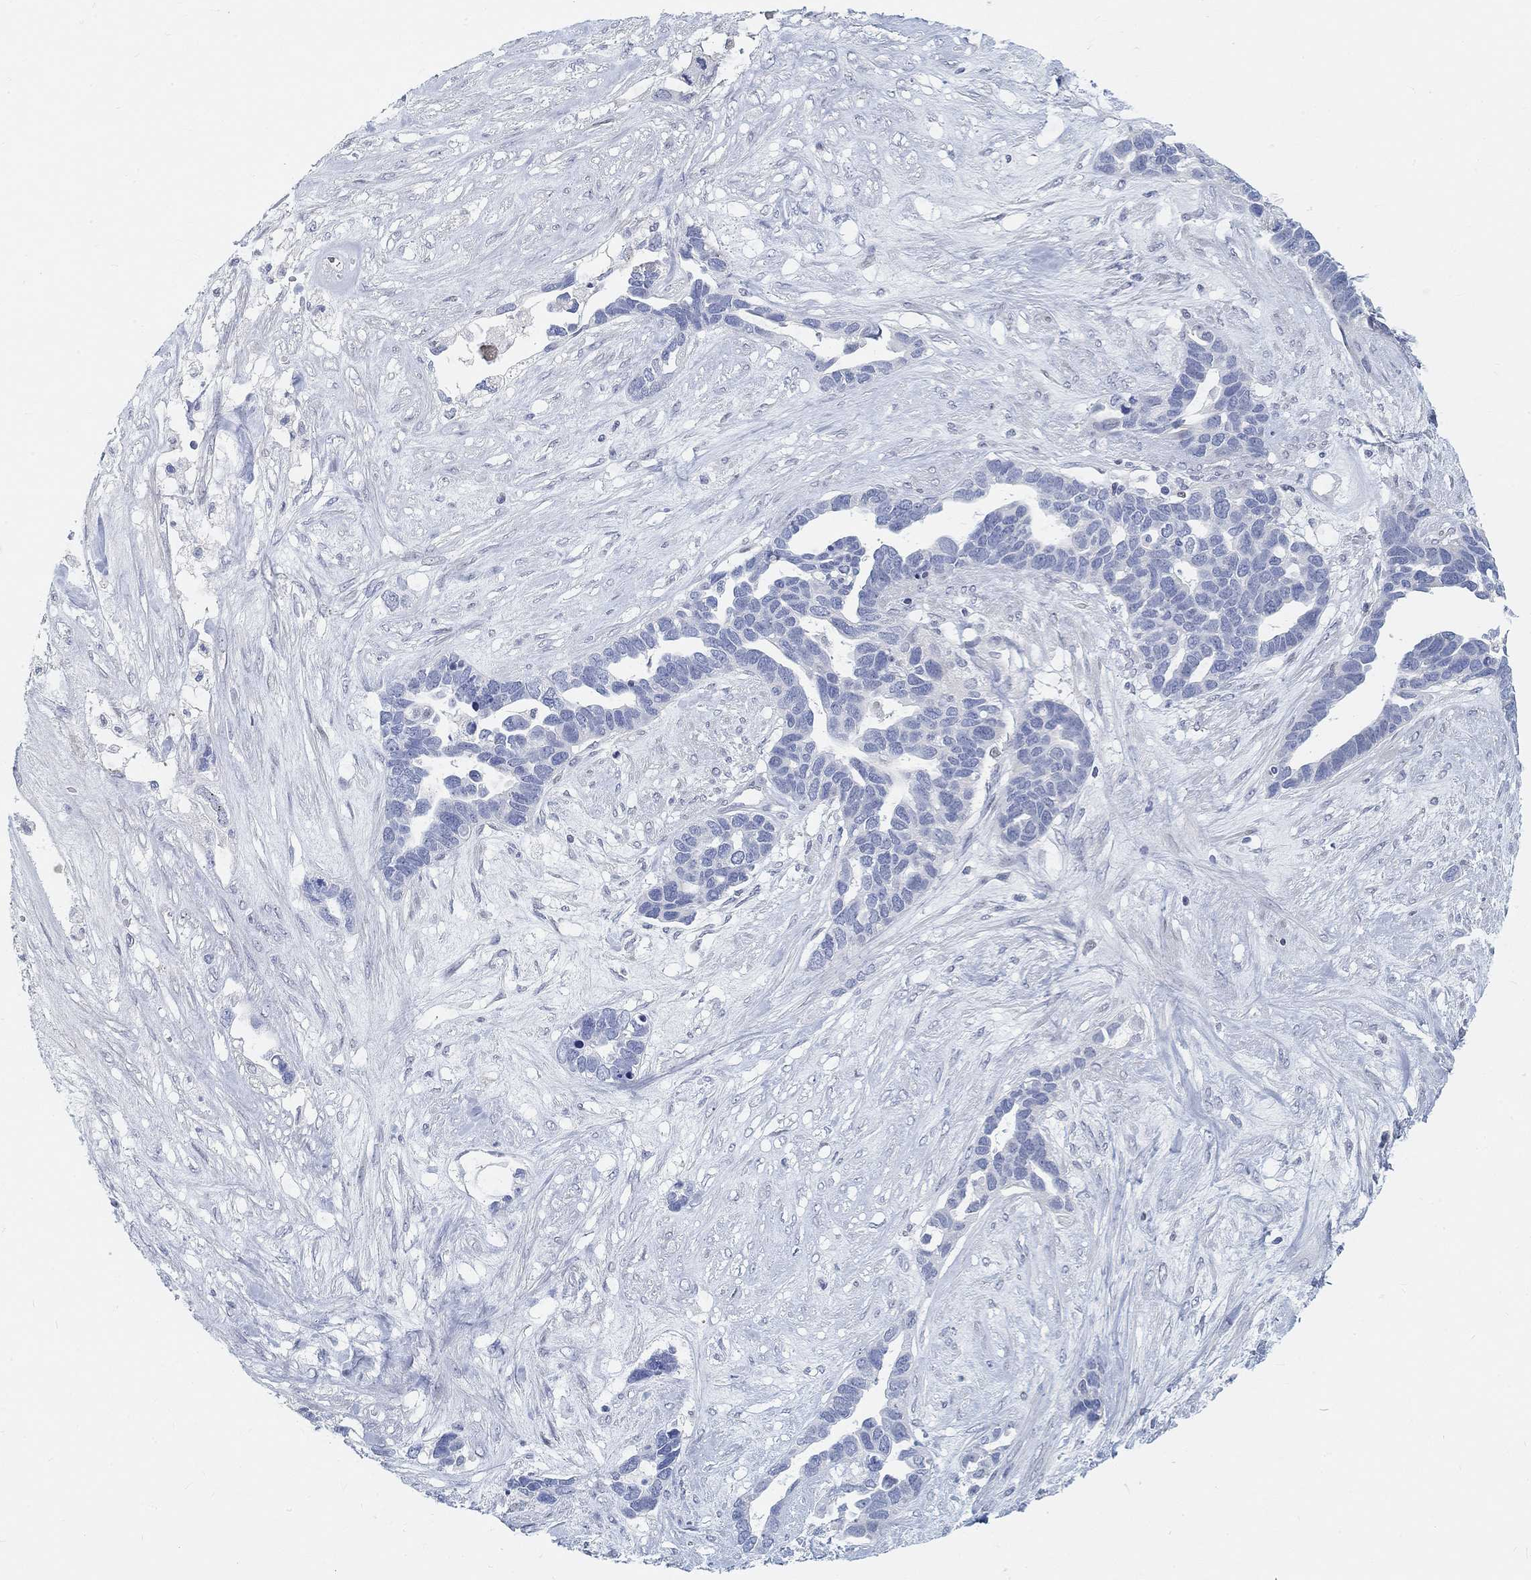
{"staining": {"intensity": "negative", "quantity": "none", "location": "none"}, "tissue": "ovarian cancer", "cell_type": "Tumor cells", "image_type": "cancer", "snomed": [{"axis": "morphology", "description": "Cystadenocarcinoma, serous, NOS"}, {"axis": "topography", "description": "Ovary"}], "caption": "DAB (3,3'-diaminobenzidine) immunohistochemical staining of human ovarian serous cystadenocarcinoma displays no significant positivity in tumor cells.", "gene": "SNTG2", "patient": {"sex": "female", "age": 54}}